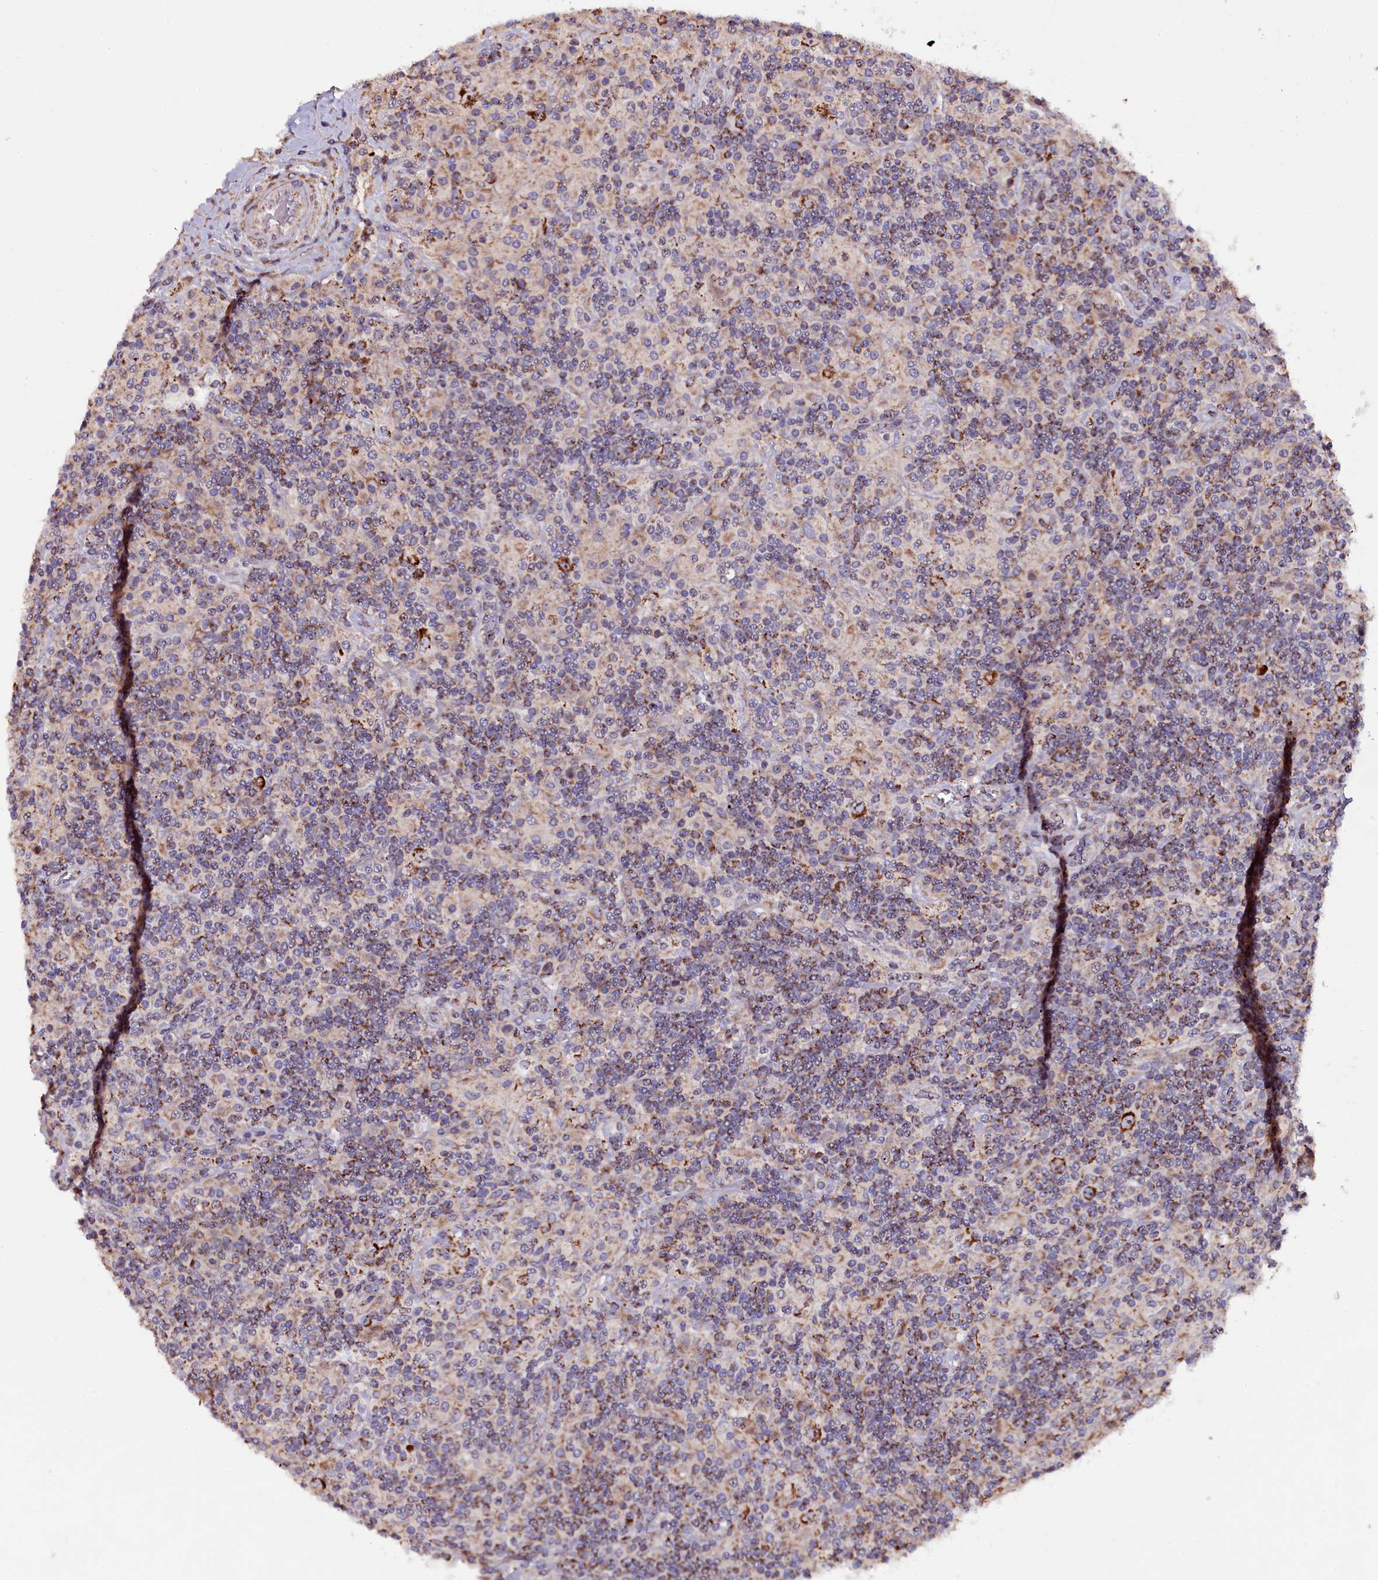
{"staining": {"intensity": "strong", "quantity": ">75%", "location": "cytoplasmic/membranous"}, "tissue": "lymphoma", "cell_type": "Tumor cells", "image_type": "cancer", "snomed": [{"axis": "morphology", "description": "Hodgkin's disease, NOS"}, {"axis": "topography", "description": "Lymph node"}], "caption": "Immunohistochemistry (IHC) of human Hodgkin's disease exhibits high levels of strong cytoplasmic/membranous positivity in approximately >75% of tumor cells.", "gene": "NAA80", "patient": {"sex": "male", "age": 70}}